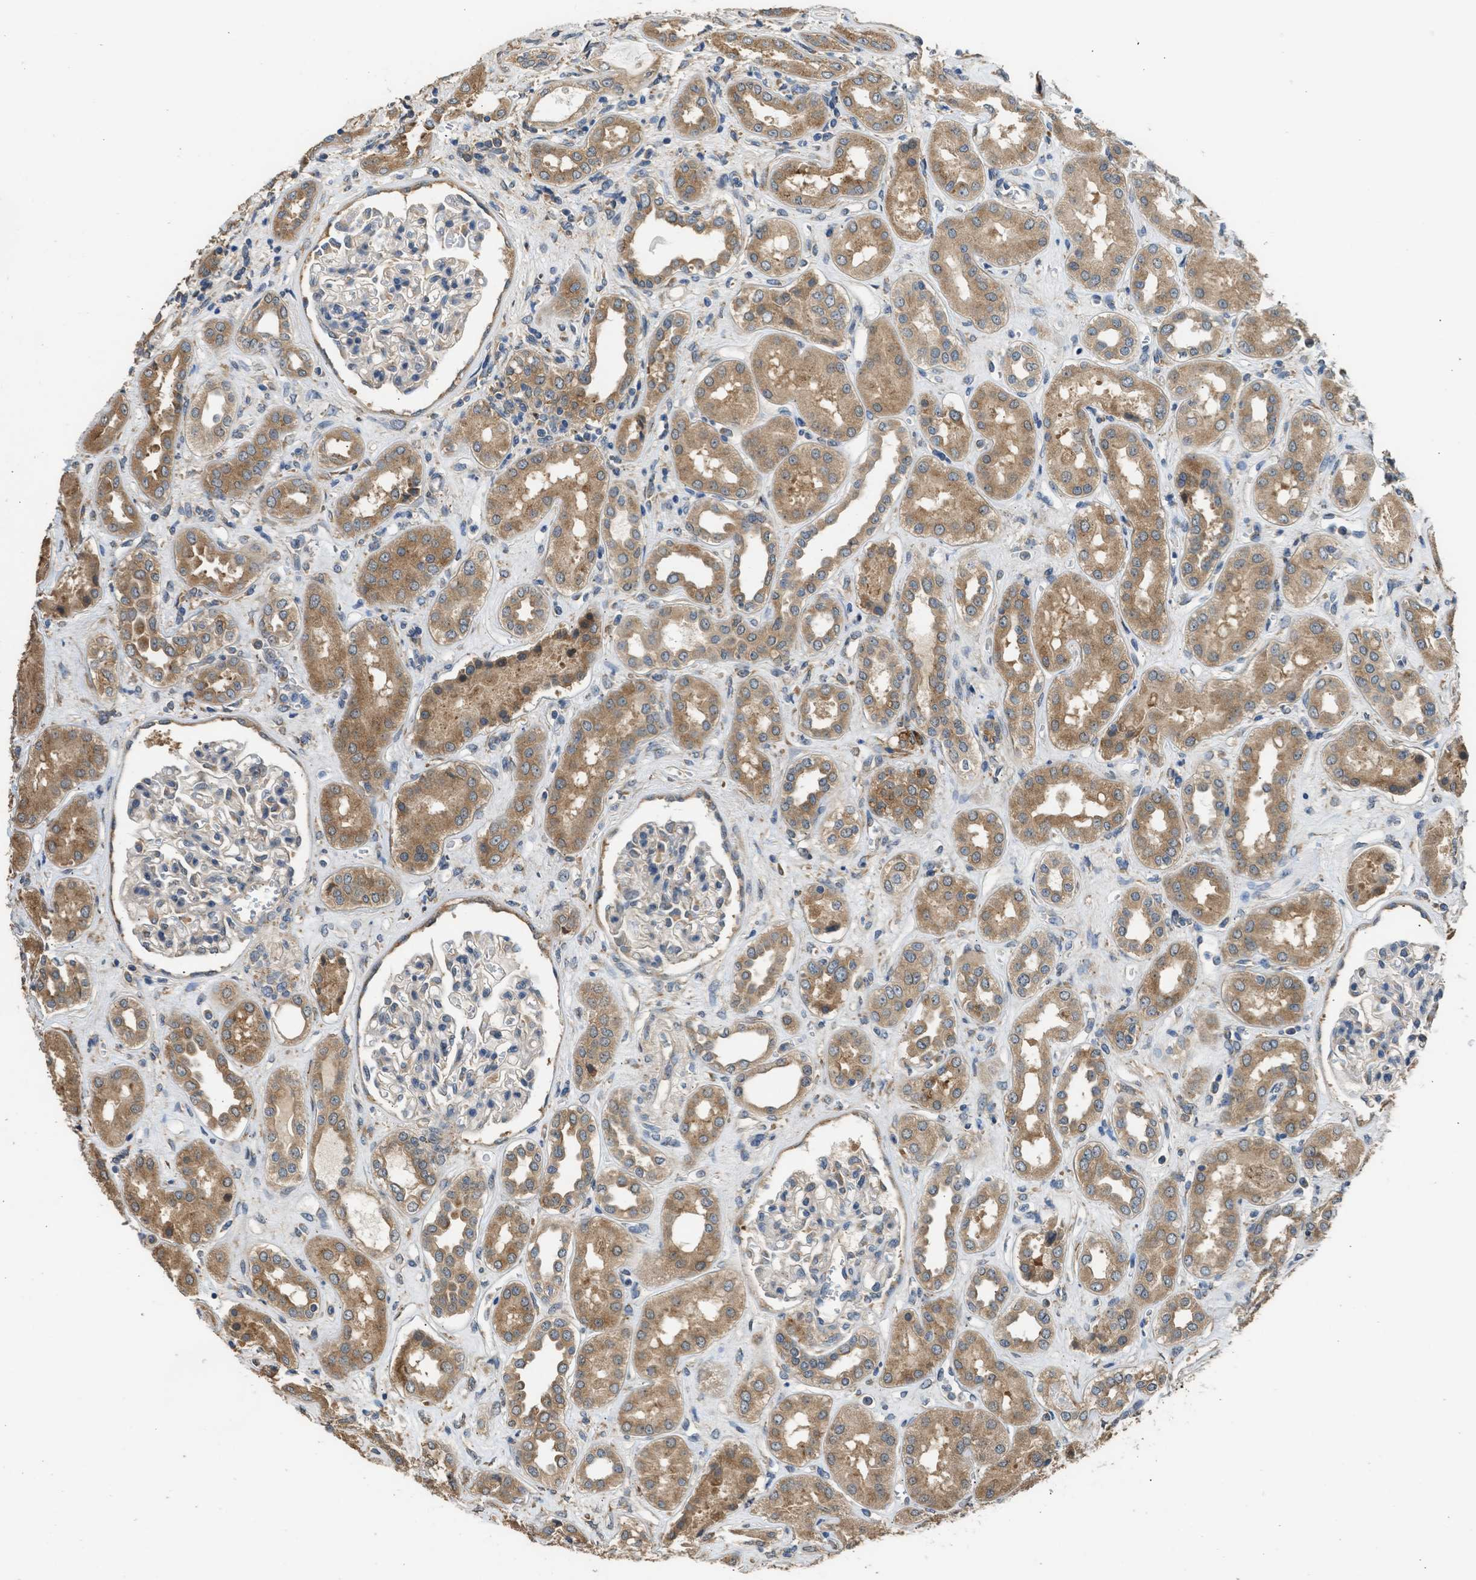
{"staining": {"intensity": "weak", "quantity": "<25%", "location": "cytoplasmic/membranous"}, "tissue": "kidney", "cell_type": "Cells in glomeruli", "image_type": "normal", "snomed": [{"axis": "morphology", "description": "Normal tissue, NOS"}, {"axis": "topography", "description": "Kidney"}], "caption": "Cells in glomeruli are negative for brown protein staining in benign kidney. (Immunohistochemistry, brightfield microscopy, high magnification).", "gene": "SLC36A4", "patient": {"sex": "male", "age": 59}}